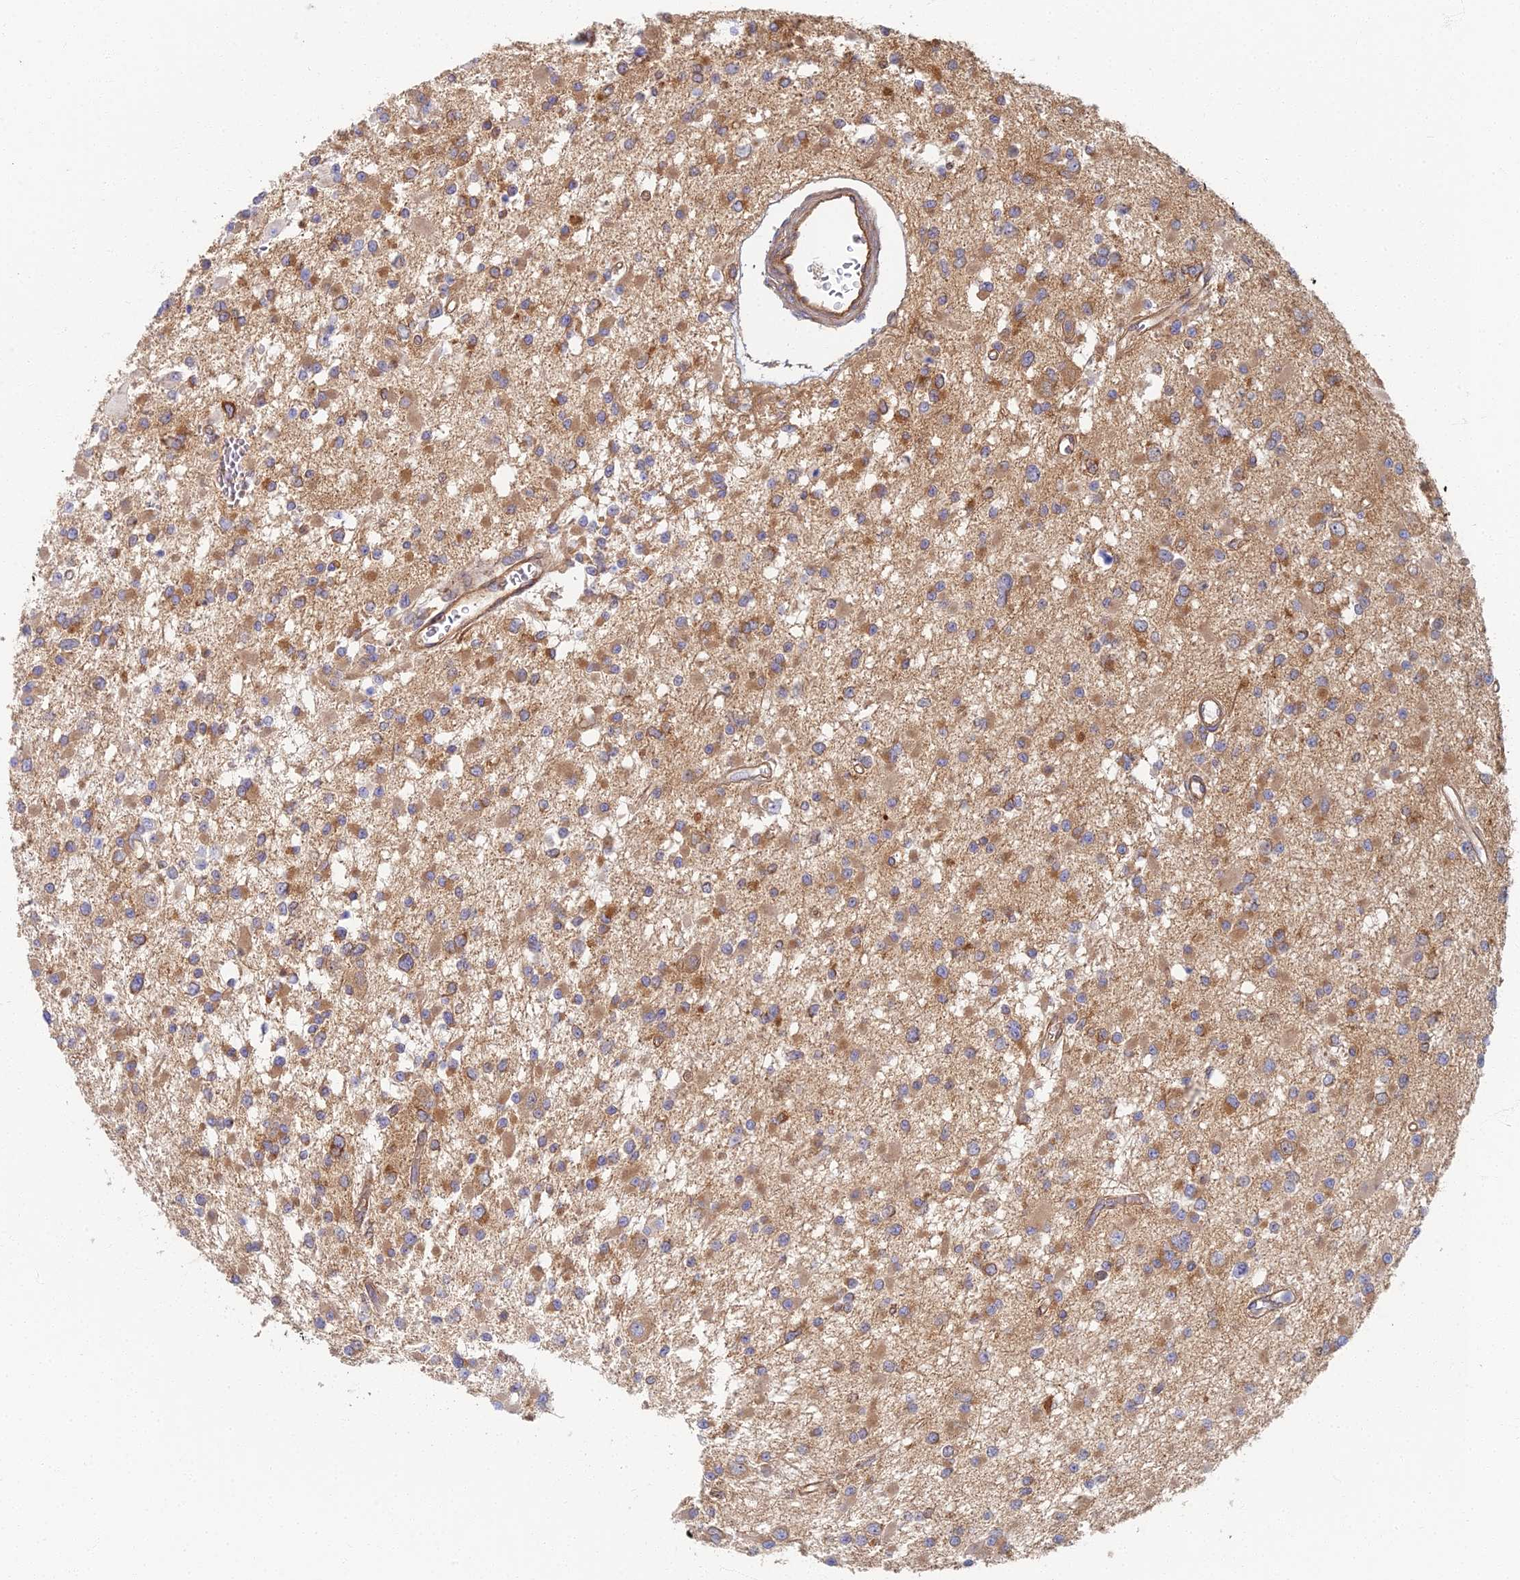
{"staining": {"intensity": "moderate", "quantity": ">75%", "location": "cytoplasmic/membranous"}, "tissue": "glioma", "cell_type": "Tumor cells", "image_type": "cancer", "snomed": [{"axis": "morphology", "description": "Glioma, malignant, Low grade"}, {"axis": "topography", "description": "Brain"}], "caption": "DAB immunohistochemical staining of low-grade glioma (malignant) exhibits moderate cytoplasmic/membranous protein positivity in approximately >75% of tumor cells. (DAB IHC, brown staining for protein, blue staining for nuclei).", "gene": "RBSN", "patient": {"sex": "female", "age": 22}}